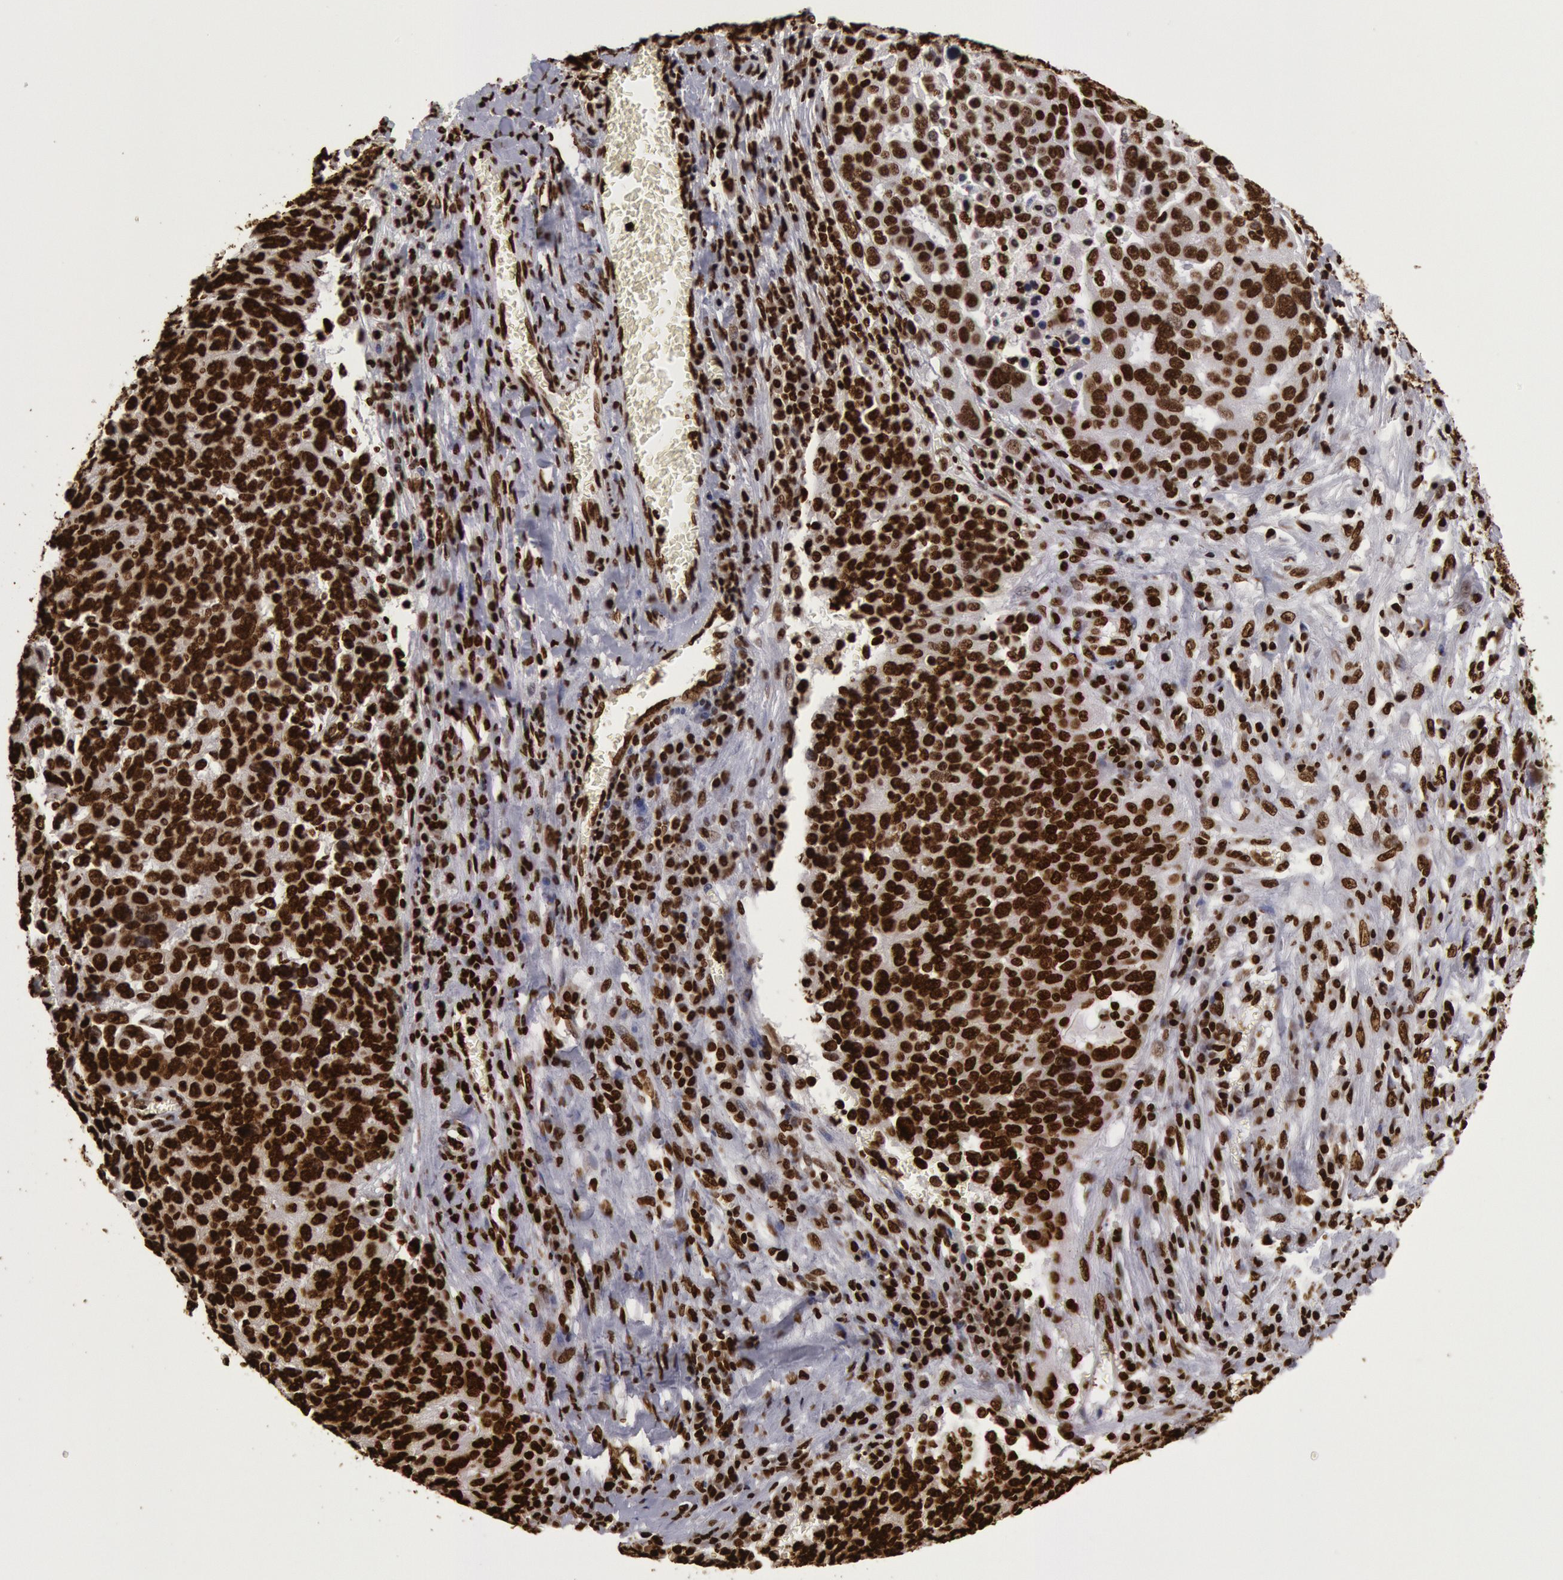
{"staining": {"intensity": "strong", "quantity": ">75%", "location": "nuclear"}, "tissue": "ovarian cancer", "cell_type": "Tumor cells", "image_type": "cancer", "snomed": [{"axis": "morphology", "description": "Carcinoma, endometroid"}, {"axis": "topography", "description": "Ovary"}], "caption": "Immunohistochemistry histopathology image of human endometroid carcinoma (ovarian) stained for a protein (brown), which demonstrates high levels of strong nuclear expression in approximately >75% of tumor cells.", "gene": "H3-4", "patient": {"sex": "female", "age": 75}}